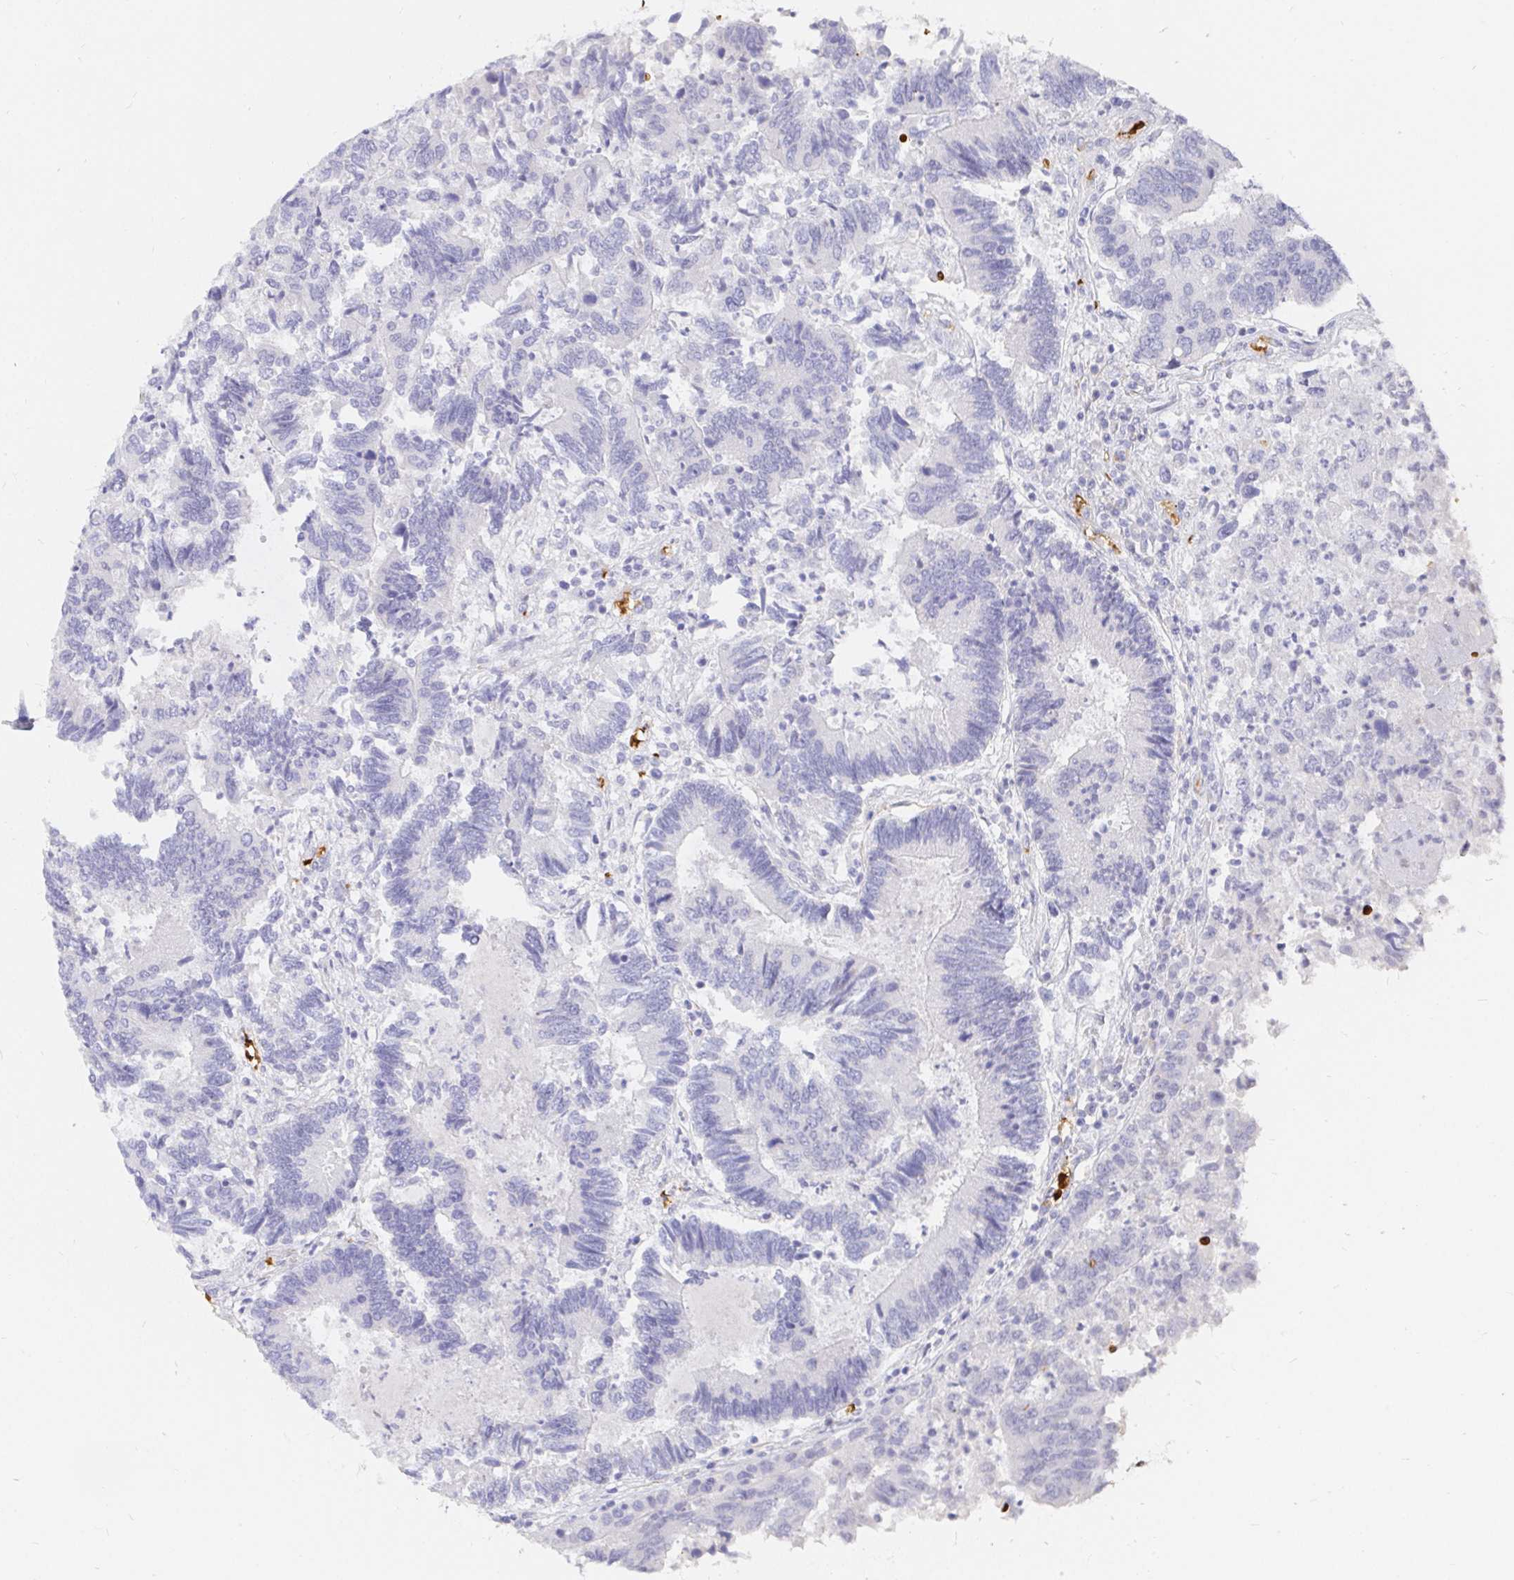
{"staining": {"intensity": "negative", "quantity": "none", "location": "none"}, "tissue": "colorectal cancer", "cell_type": "Tumor cells", "image_type": "cancer", "snomed": [{"axis": "morphology", "description": "Adenocarcinoma, NOS"}, {"axis": "topography", "description": "Colon"}], "caption": "Tumor cells are negative for brown protein staining in colorectal cancer.", "gene": "FGF21", "patient": {"sex": "female", "age": 67}}